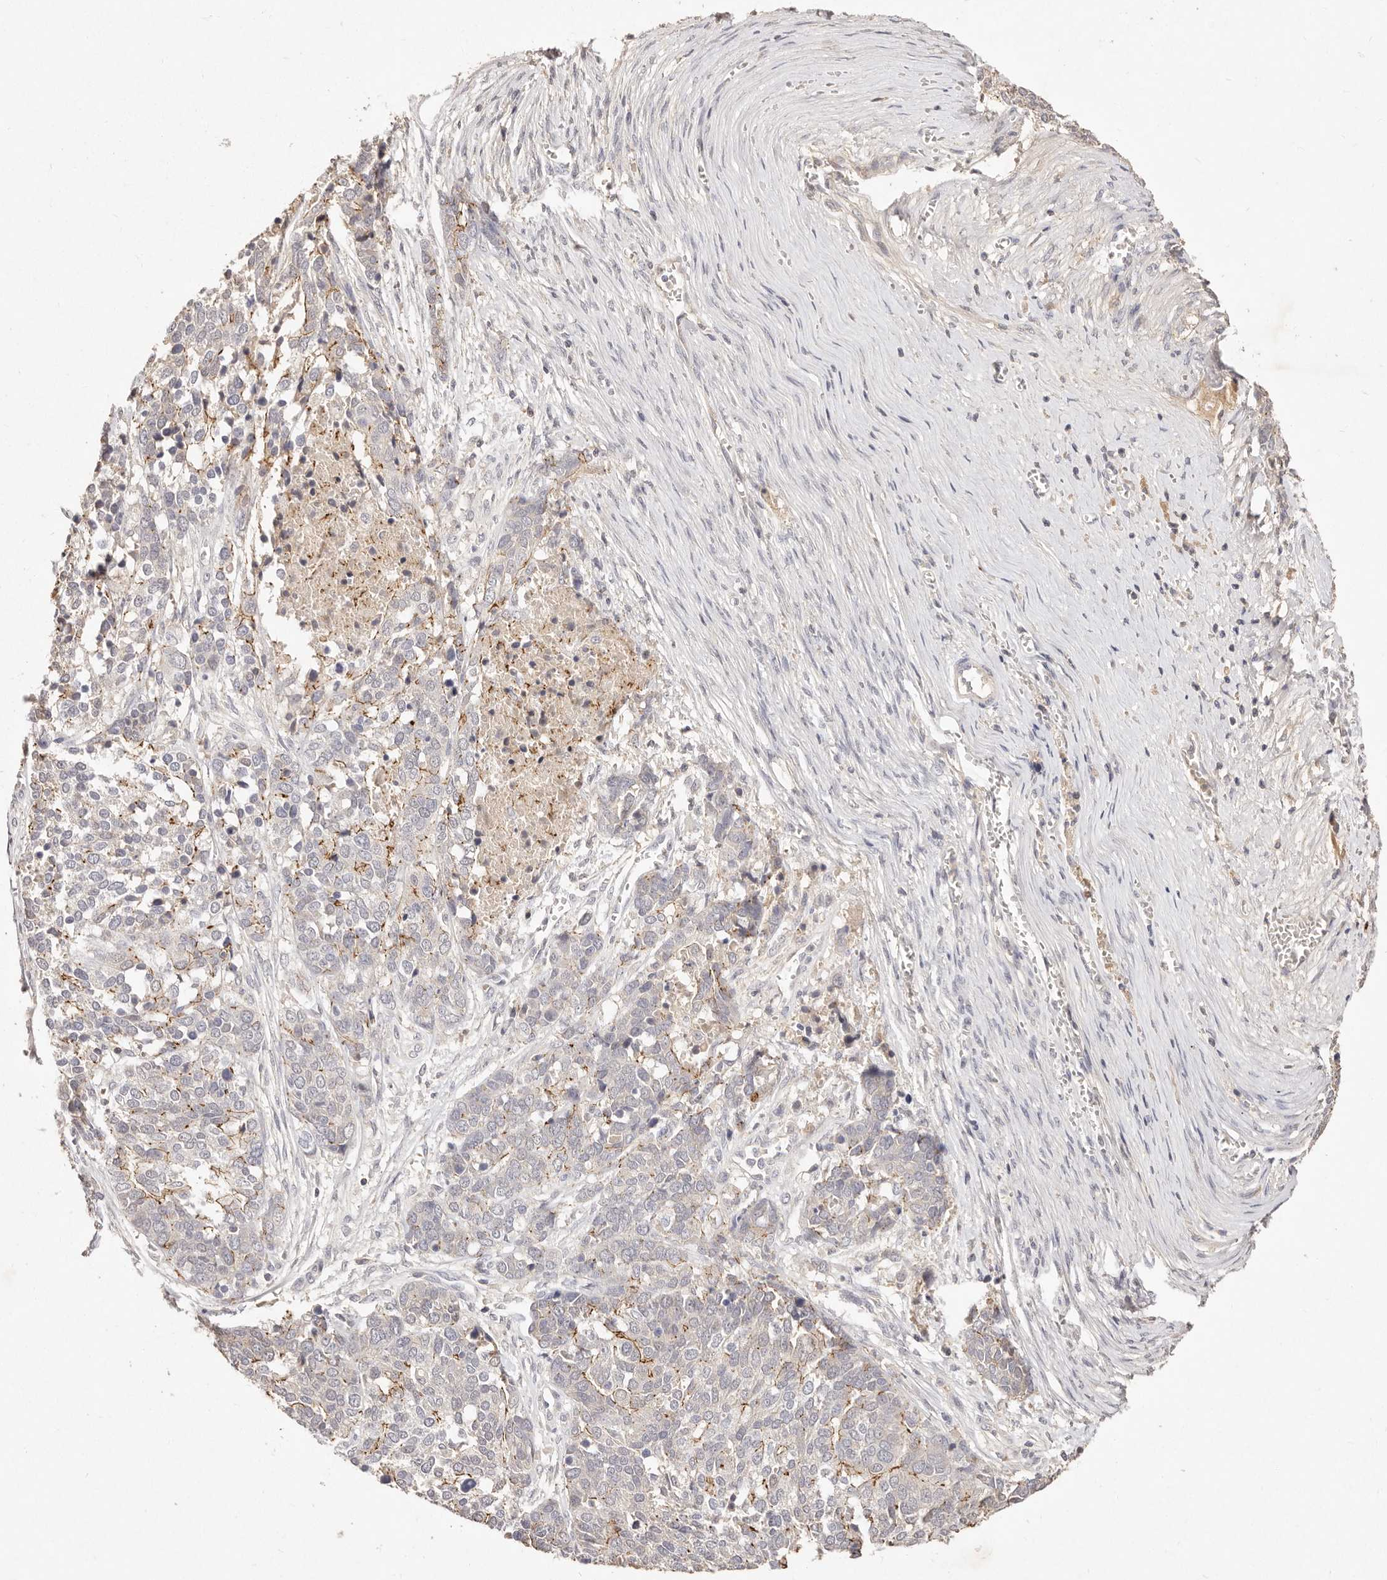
{"staining": {"intensity": "moderate", "quantity": "<25%", "location": "cytoplasmic/membranous"}, "tissue": "ovarian cancer", "cell_type": "Tumor cells", "image_type": "cancer", "snomed": [{"axis": "morphology", "description": "Cystadenocarcinoma, serous, NOS"}, {"axis": "topography", "description": "Ovary"}], "caption": "Immunohistochemistry histopathology image of ovarian cancer stained for a protein (brown), which exhibits low levels of moderate cytoplasmic/membranous expression in approximately <25% of tumor cells.", "gene": "CXADR", "patient": {"sex": "female", "age": 44}}